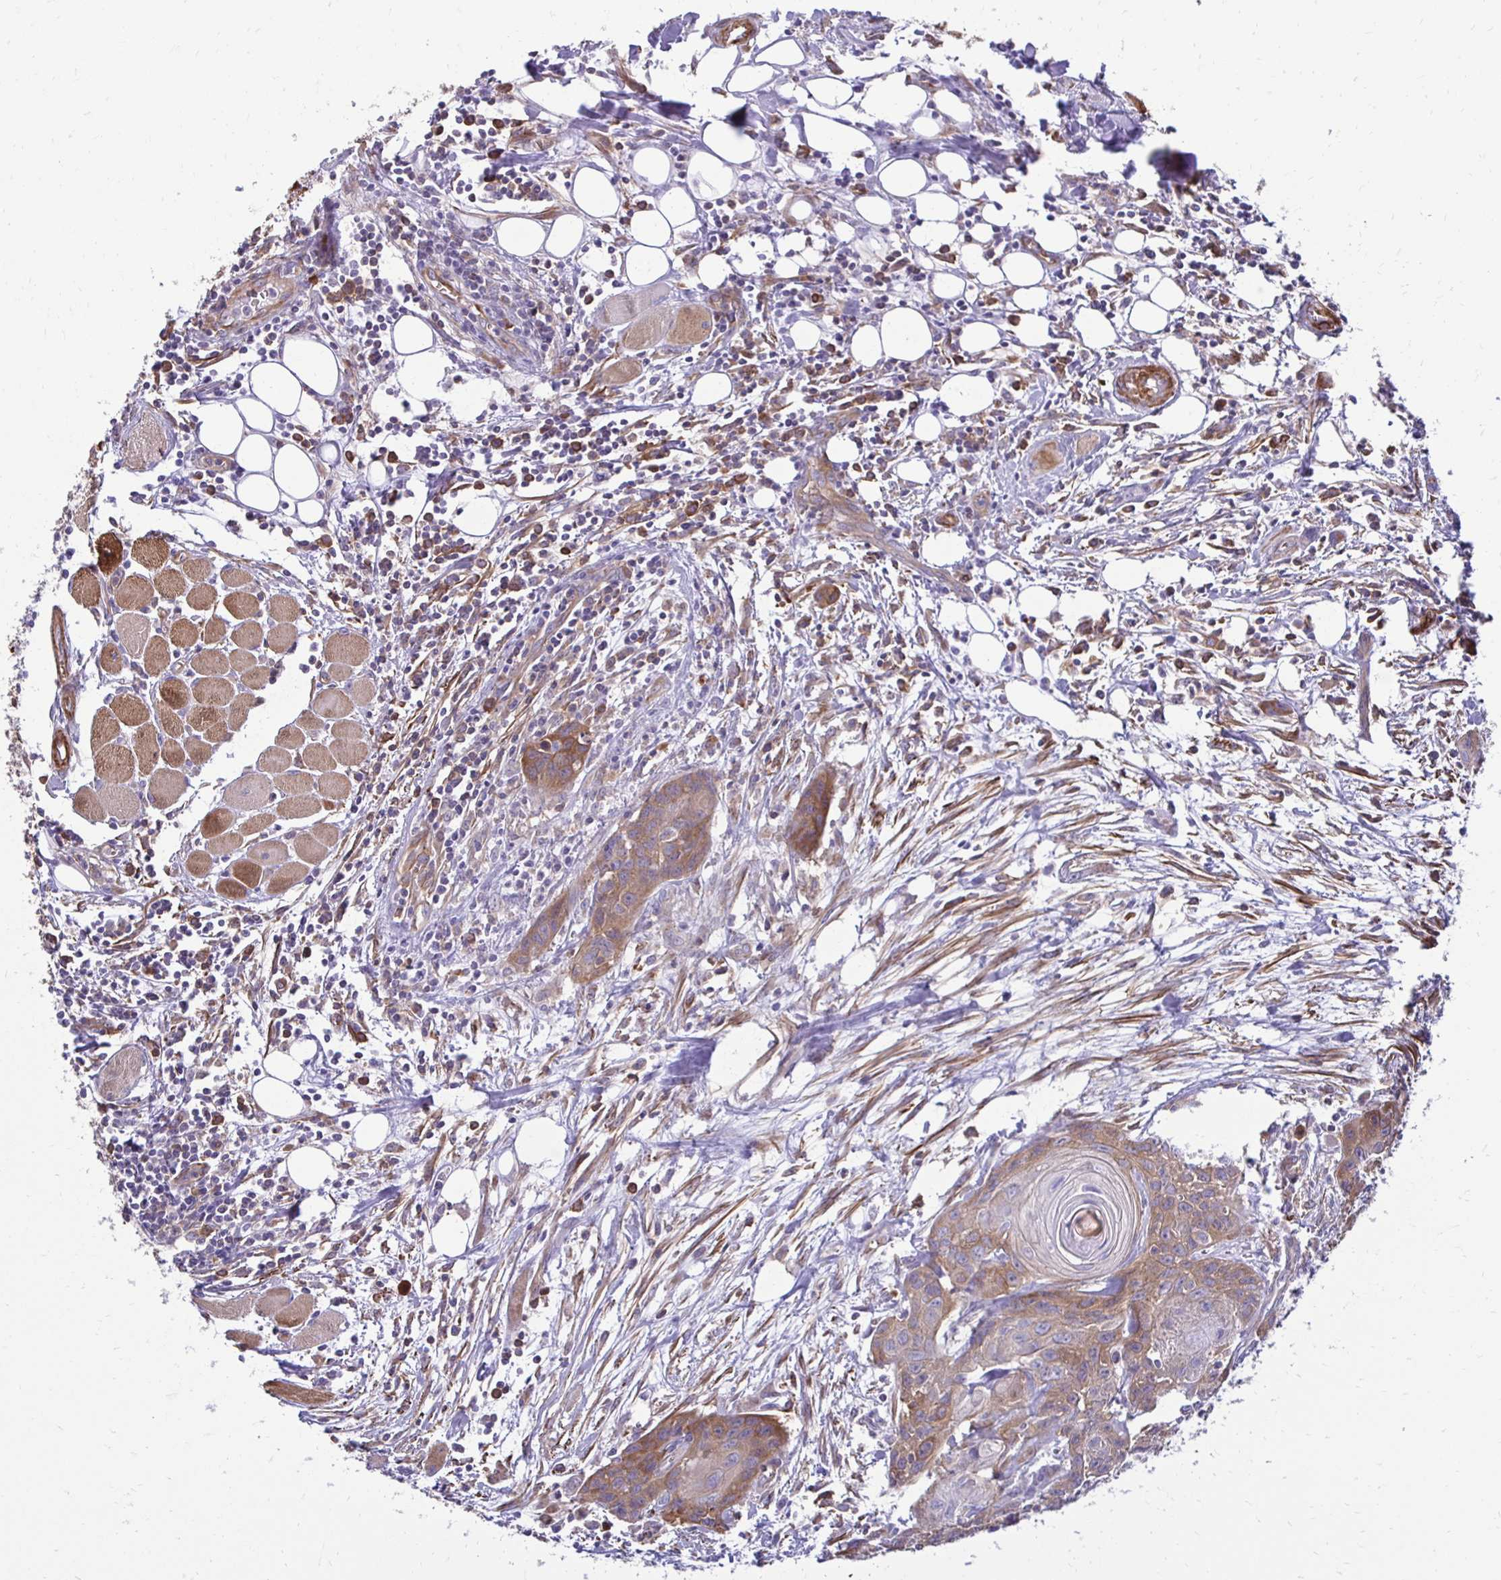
{"staining": {"intensity": "strong", "quantity": "25%-75%", "location": "cytoplasmic/membranous"}, "tissue": "head and neck cancer", "cell_type": "Tumor cells", "image_type": "cancer", "snomed": [{"axis": "morphology", "description": "Squamous cell carcinoma, NOS"}, {"axis": "topography", "description": "Oral tissue"}, {"axis": "topography", "description": "Head-Neck"}], "caption": "Head and neck squamous cell carcinoma stained with a protein marker displays strong staining in tumor cells.", "gene": "CTPS1", "patient": {"sex": "male", "age": 58}}